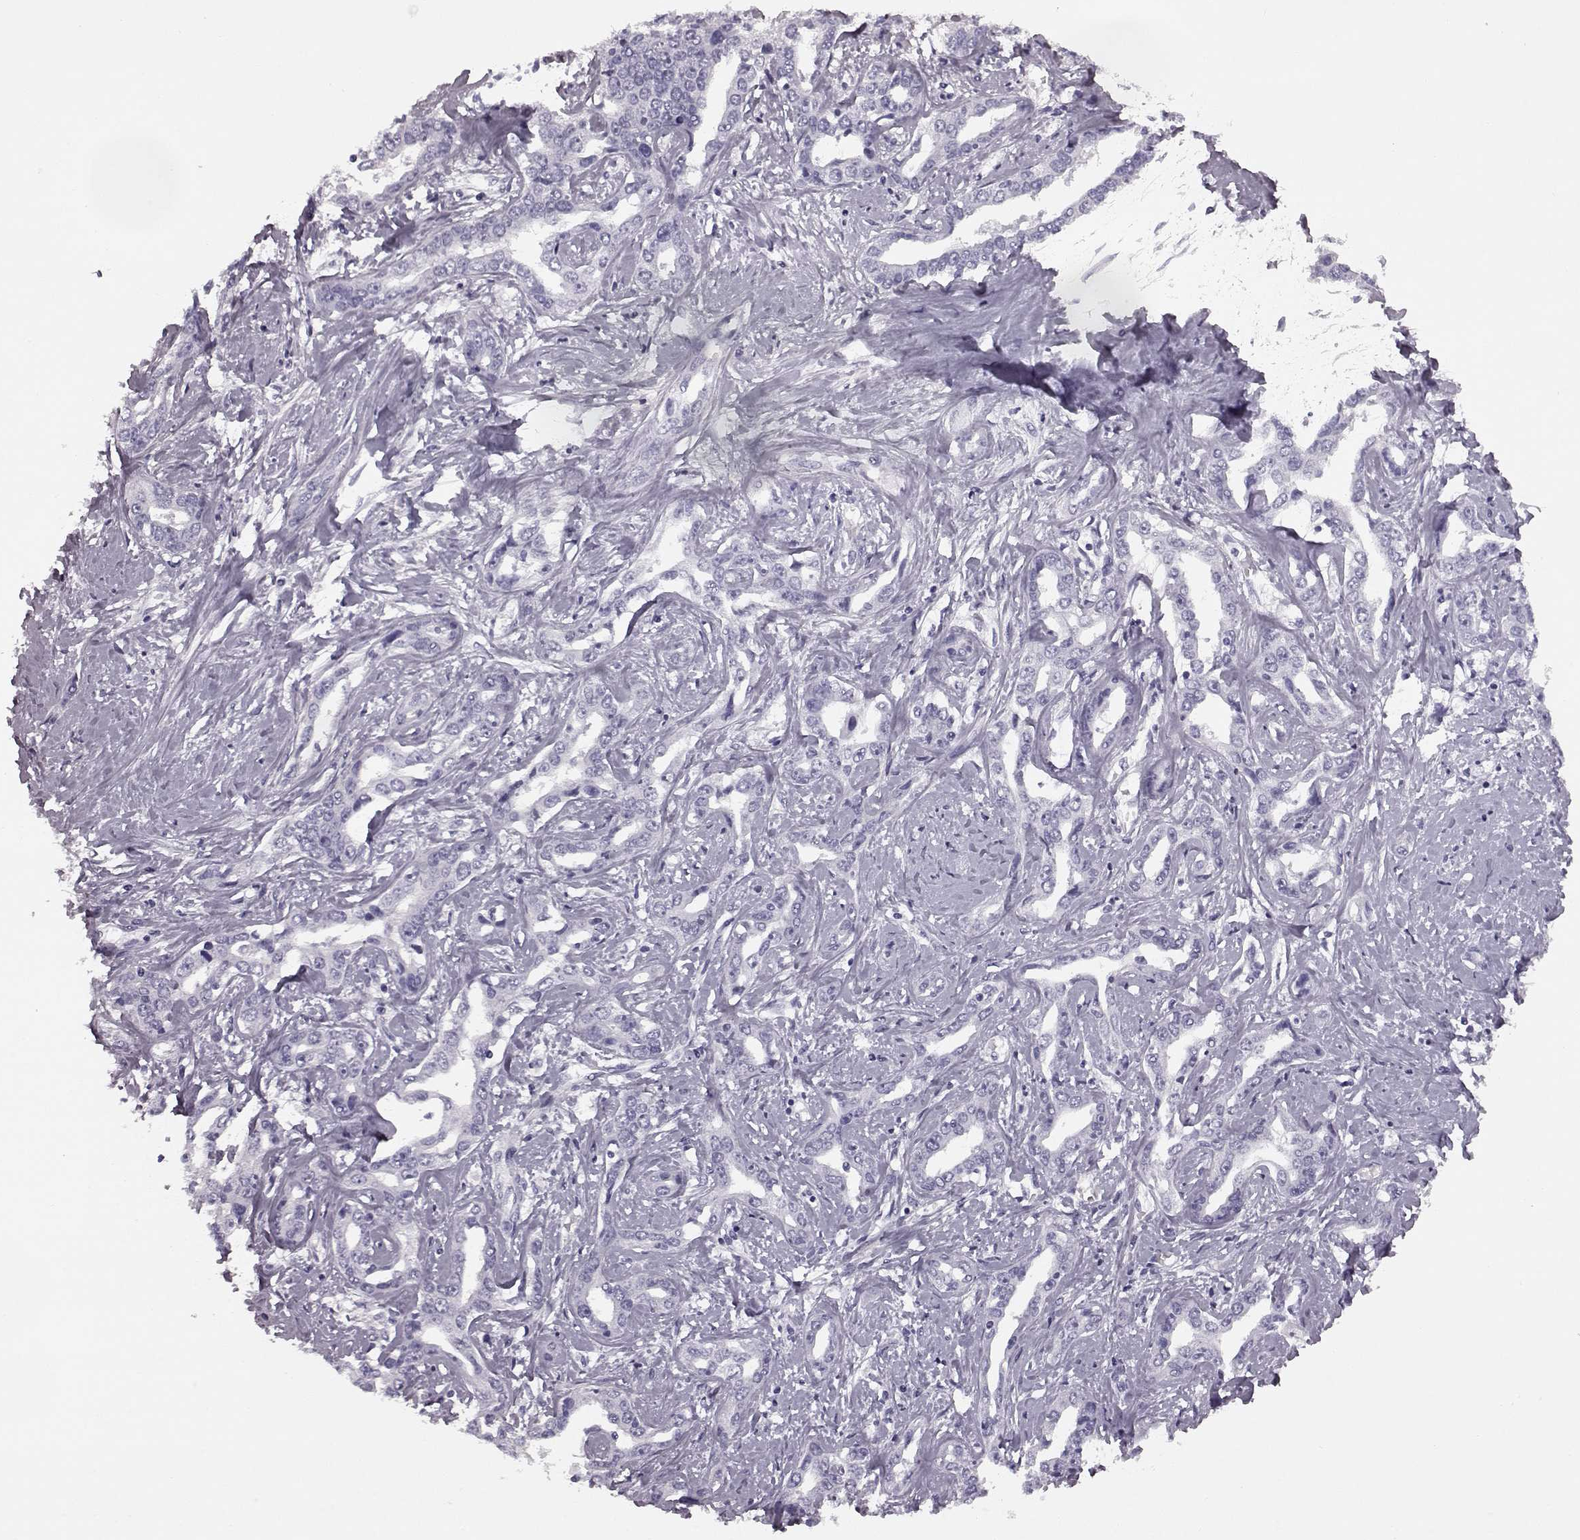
{"staining": {"intensity": "negative", "quantity": "none", "location": "none"}, "tissue": "liver cancer", "cell_type": "Tumor cells", "image_type": "cancer", "snomed": [{"axis": "morphology", "description": "Cholangiocarcinoma"}, {"axis": "topography", "description": "Liver"}], "caption": "This is a micrograph of immunohistochemistry (IHC) staining of liver cancer, which shows no staining in tumor cells. The staining was performed using DAB to visualize the protein expression in brown, while the nuclei were stained in blue with hematoxylin (Magnification: 20x).", "gene": "PRPH2", "patient": {"sex": "male", "age": 59}}